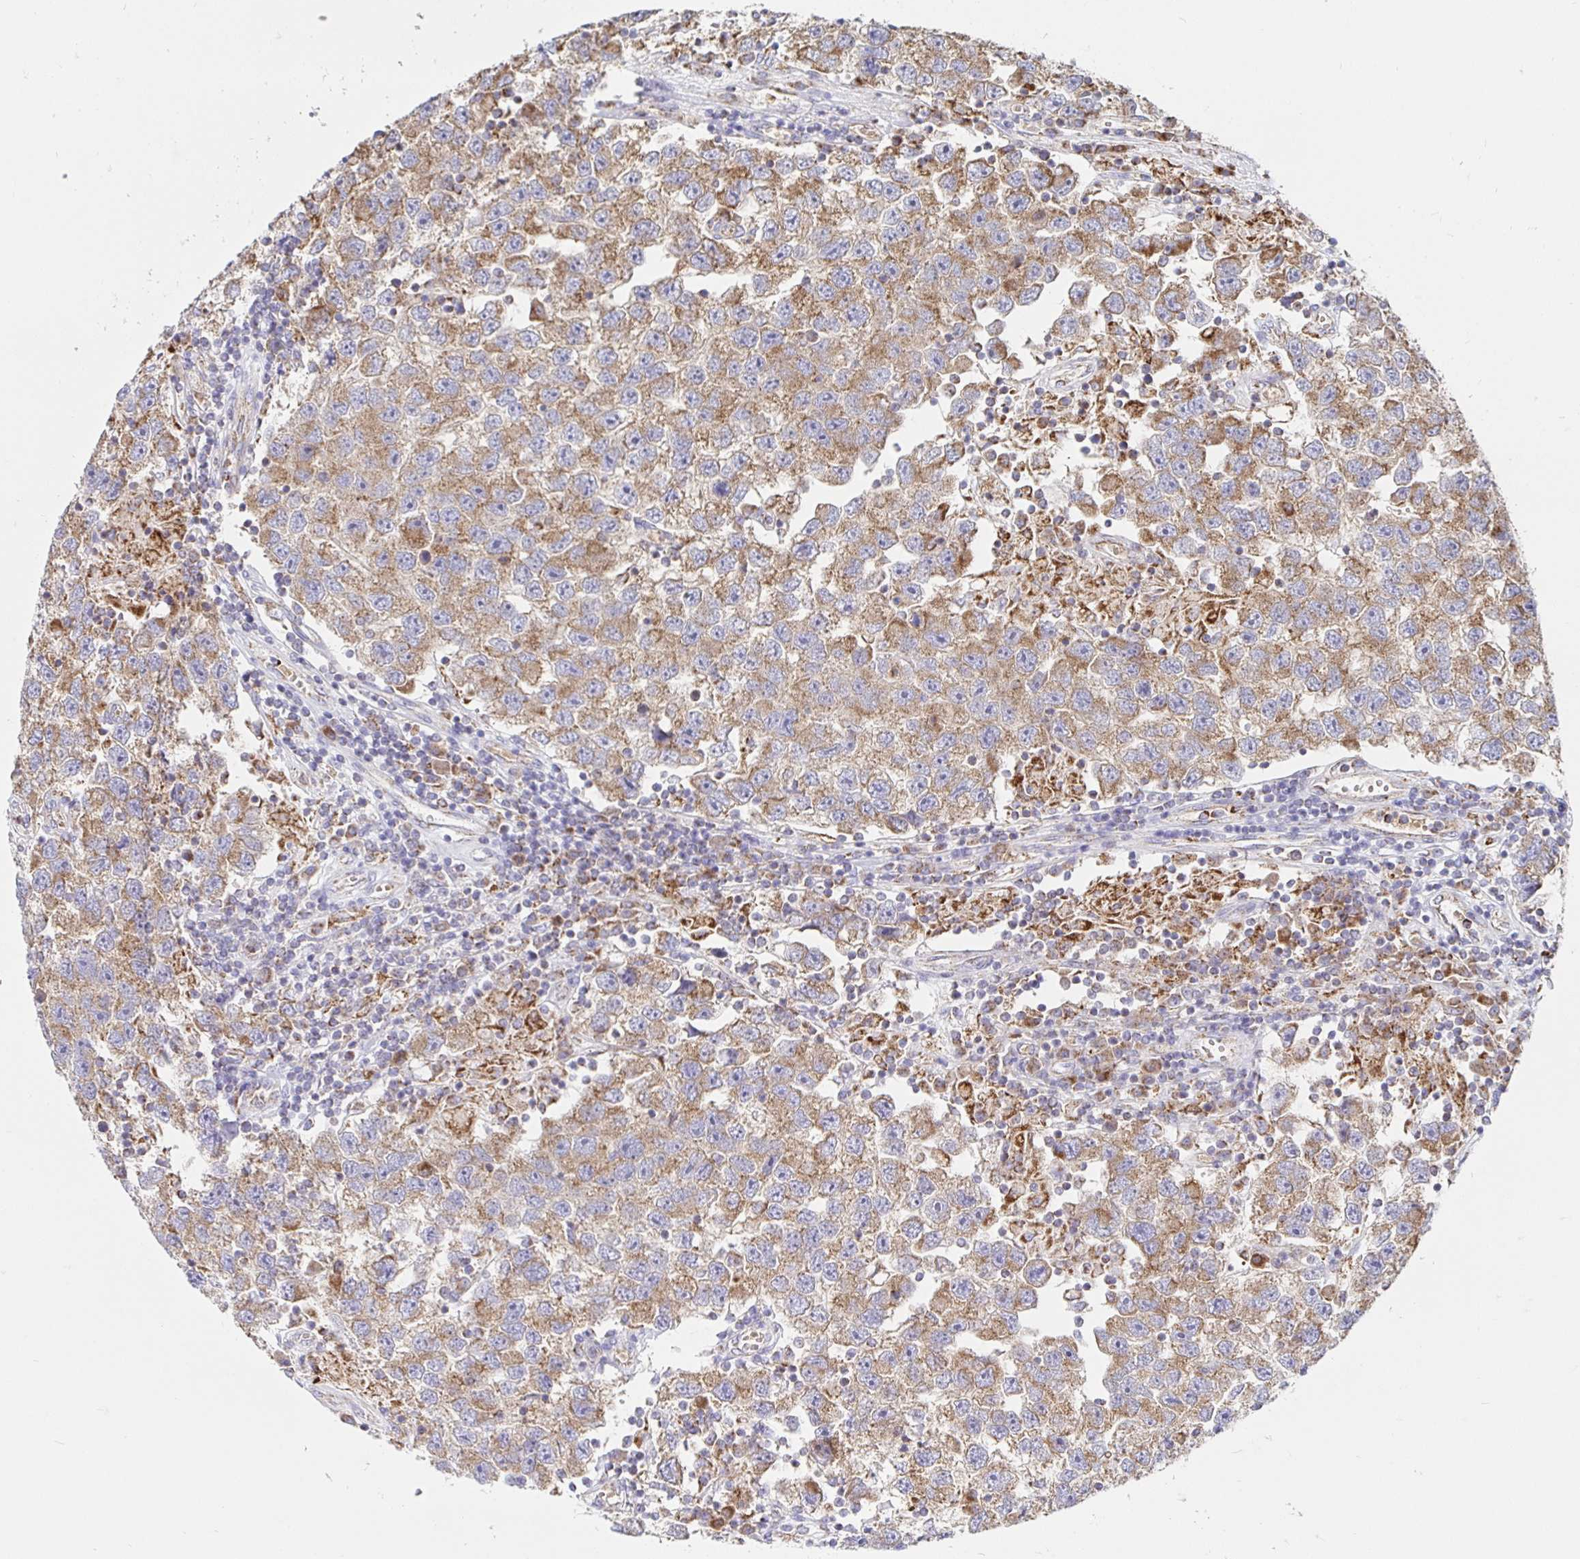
{"staining": {"intensity": "moderate", "quantity": ">75%", "location": "cytoplasmic/membranous"}, "tissue": "testis cancer", "cell_type": "Tumor cells", "image_type": "cancer", "snomed": [{"axis": "morphology", "description": "Seminoma, NOS"}, {"axis": "topography", "description": "Testis"}], "caption": "A high-resolution micrograph shows IHC staining of testis cancer (seminoma), which displays moderate cytoplasmic/membranous staining in about >75% of tumor cells.", "gene": "PRDX3", "patient": {"sex": "male", "age": 26}}